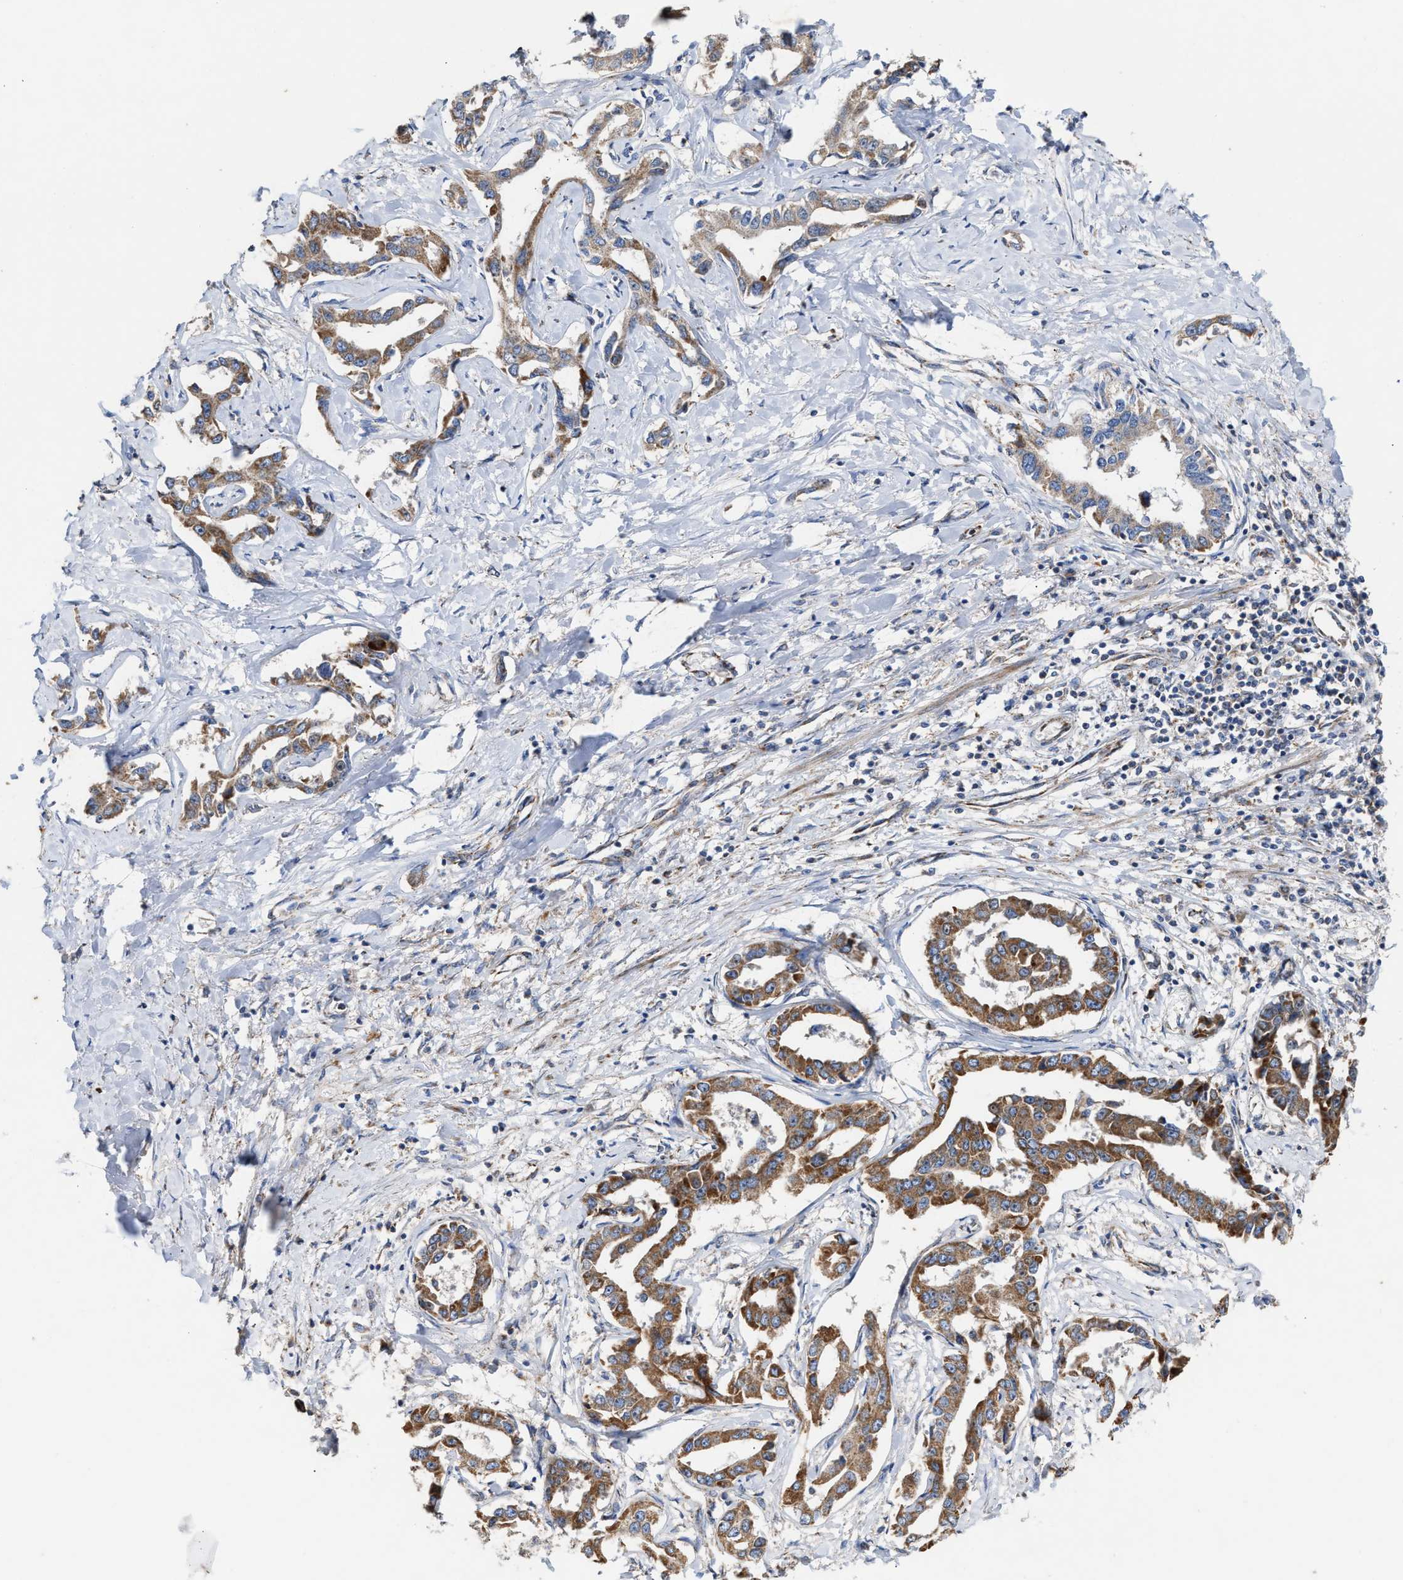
{"staining": {"intensity": "moderate", "quantity": ">75%", "location": "cytoplasmic/membranous"}, "tissue": "liver cancer", "cell_type": "Tumor cells", "image_type": "cancer", "snomed": [{"axis": "morphology", "description": "Cholangiocarcinoma"}, {"axis": "topography", "description": "Liver"}], "caption": "Immunohistochemistry (IHC) staining of liver cancer (cholangiocarcinoma), which shows medium levels of moderate cytoplasmic/membranous expression in approximately >75% of tumor cells indicating moderate cytoplasmic/membranous protein staining. The staining was performed using DAB (3,3'-diaminobenzidine) (brown) for protein detection and nuclei were counterstained in hematoxylin (blue).", "gene": "MECR", "patient": {"sex": "male", "age": 59}}